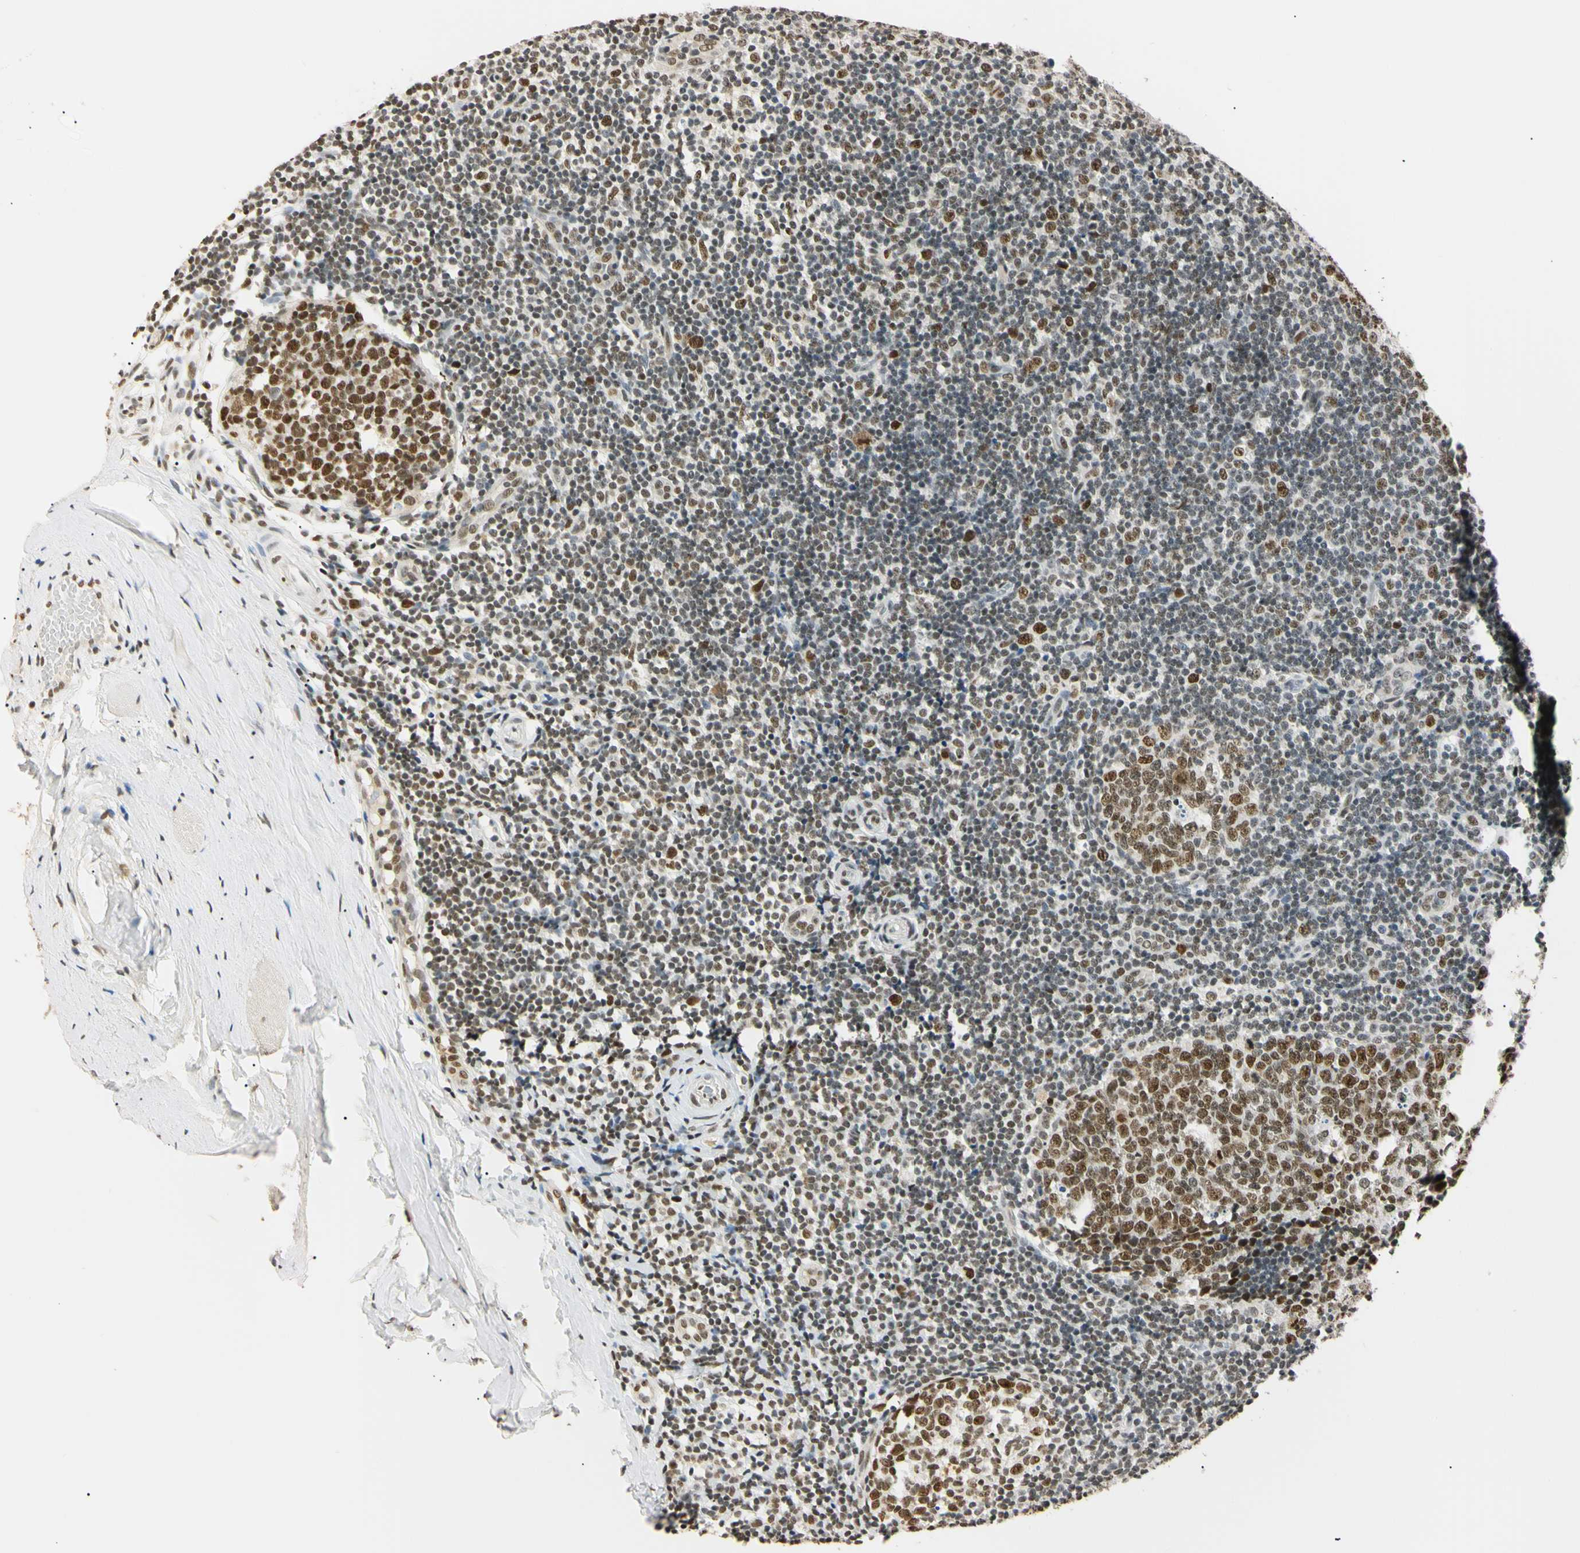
{"staining": {"intensity": "strong", "quantity": ">75%", "location": "nuclear"}, "tissue": "tonsil", "cell_type": "Germinal center cells", "image_type": "normal", "snomed": [{"axis": "morphology", "description": "Normal tissue, NOS"}, {"axis": "topography", "description": "Tonsil"}], "caption": "Approximately >75% of germinal center cells in benign tonsil exhibit strong nuclear protein staining as visualized by brown immunohistochemical staining.", "gene": "SMARCA5", "patient": {"sex": "female", "age": 19}}